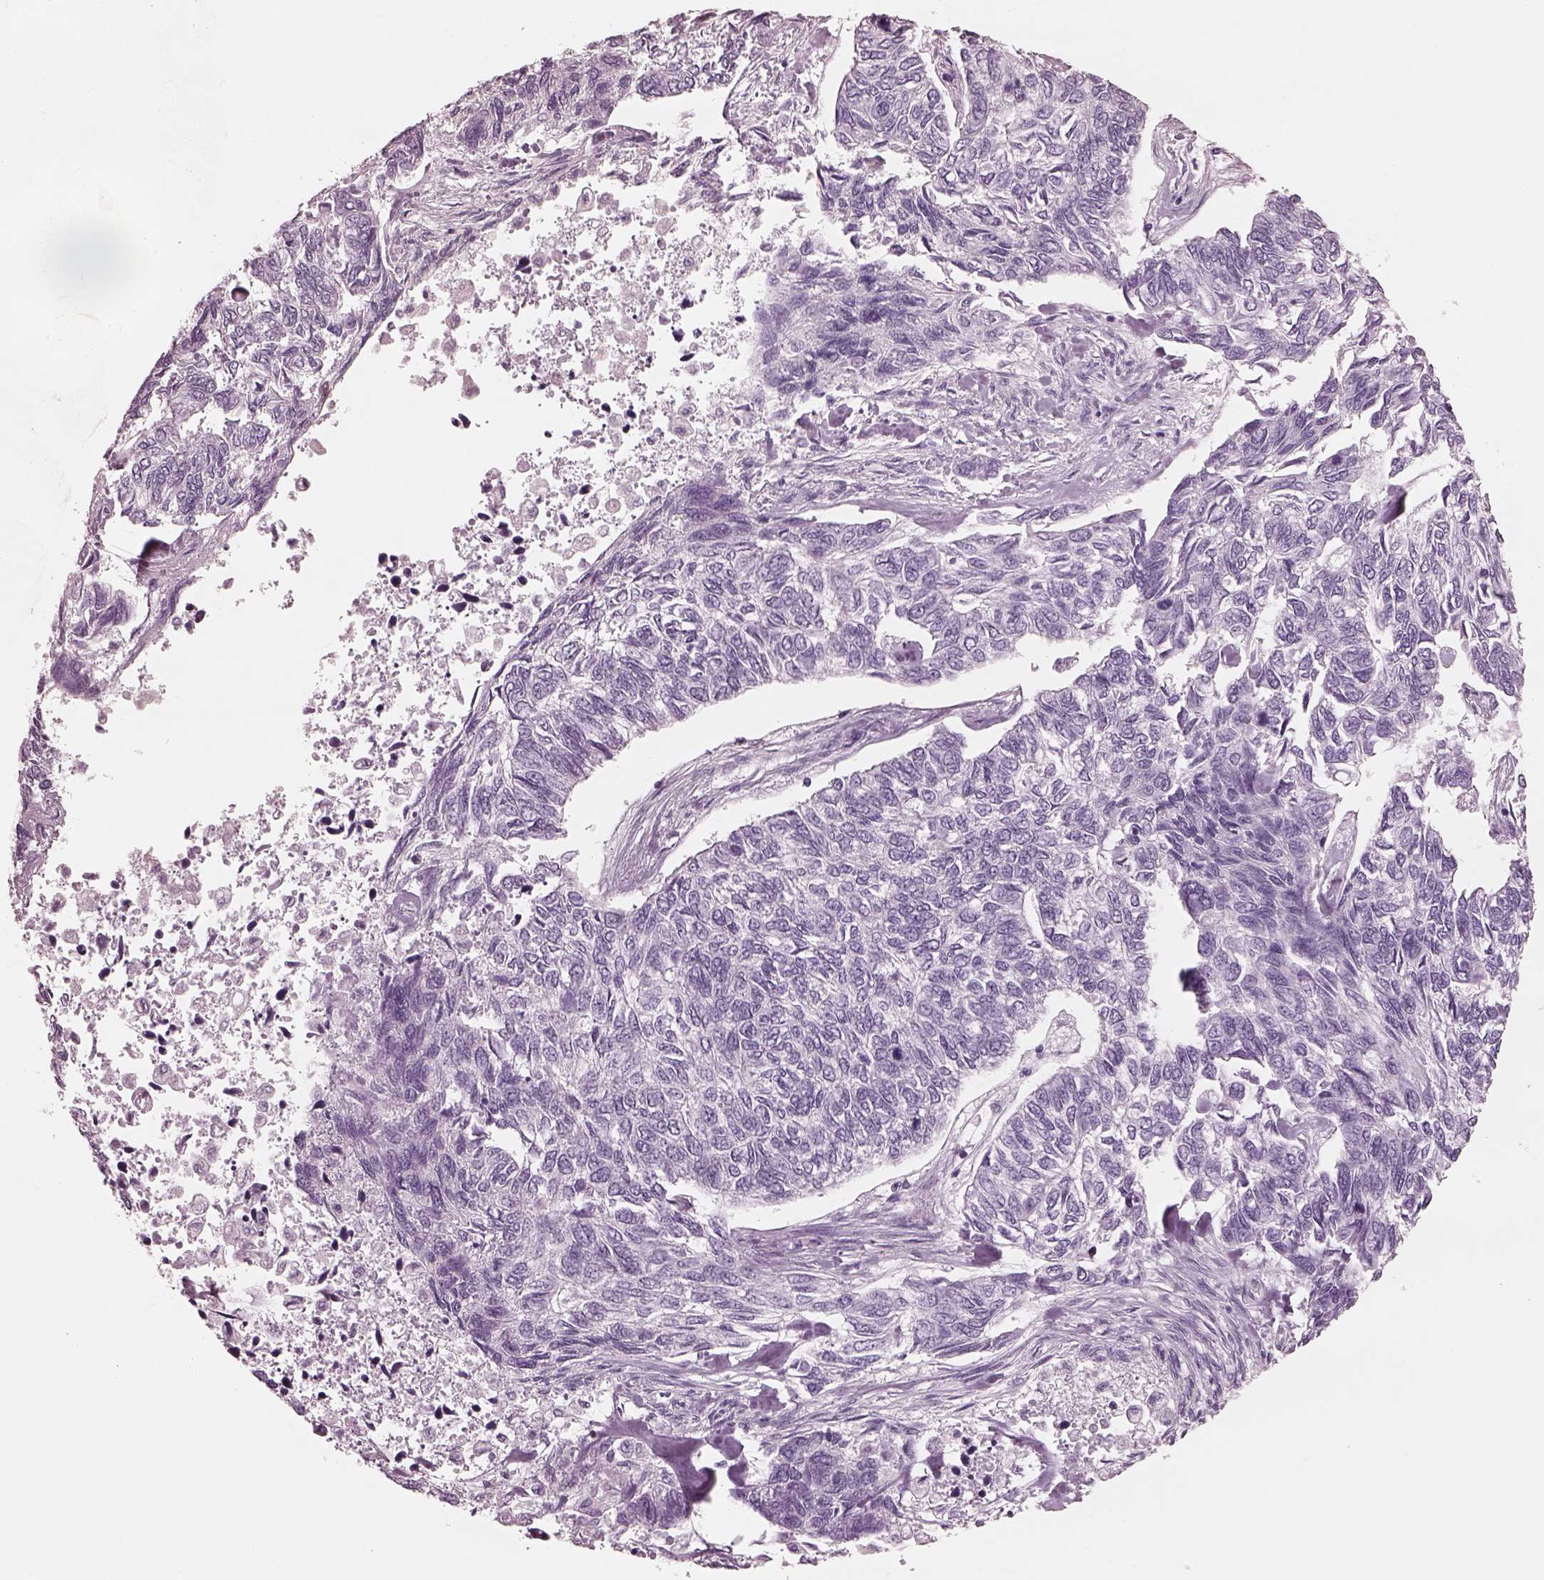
{"staining": {"intensity": "negative", "quantity": "none", "location": "none"}, "tissue": "skin cancer", "cell_type": "Tumor cells", "image_type": "cancer", "snomed": [{"axis": "morphology", "description": "Basal cell carcinoma"}, {"axis": "topography", "description": "Skin"}], "caption": "Tumor cells are negative for protein expression in human skin cancer.", "gene": "FABP9", "patient": {"sex": "female", "age": 65}}